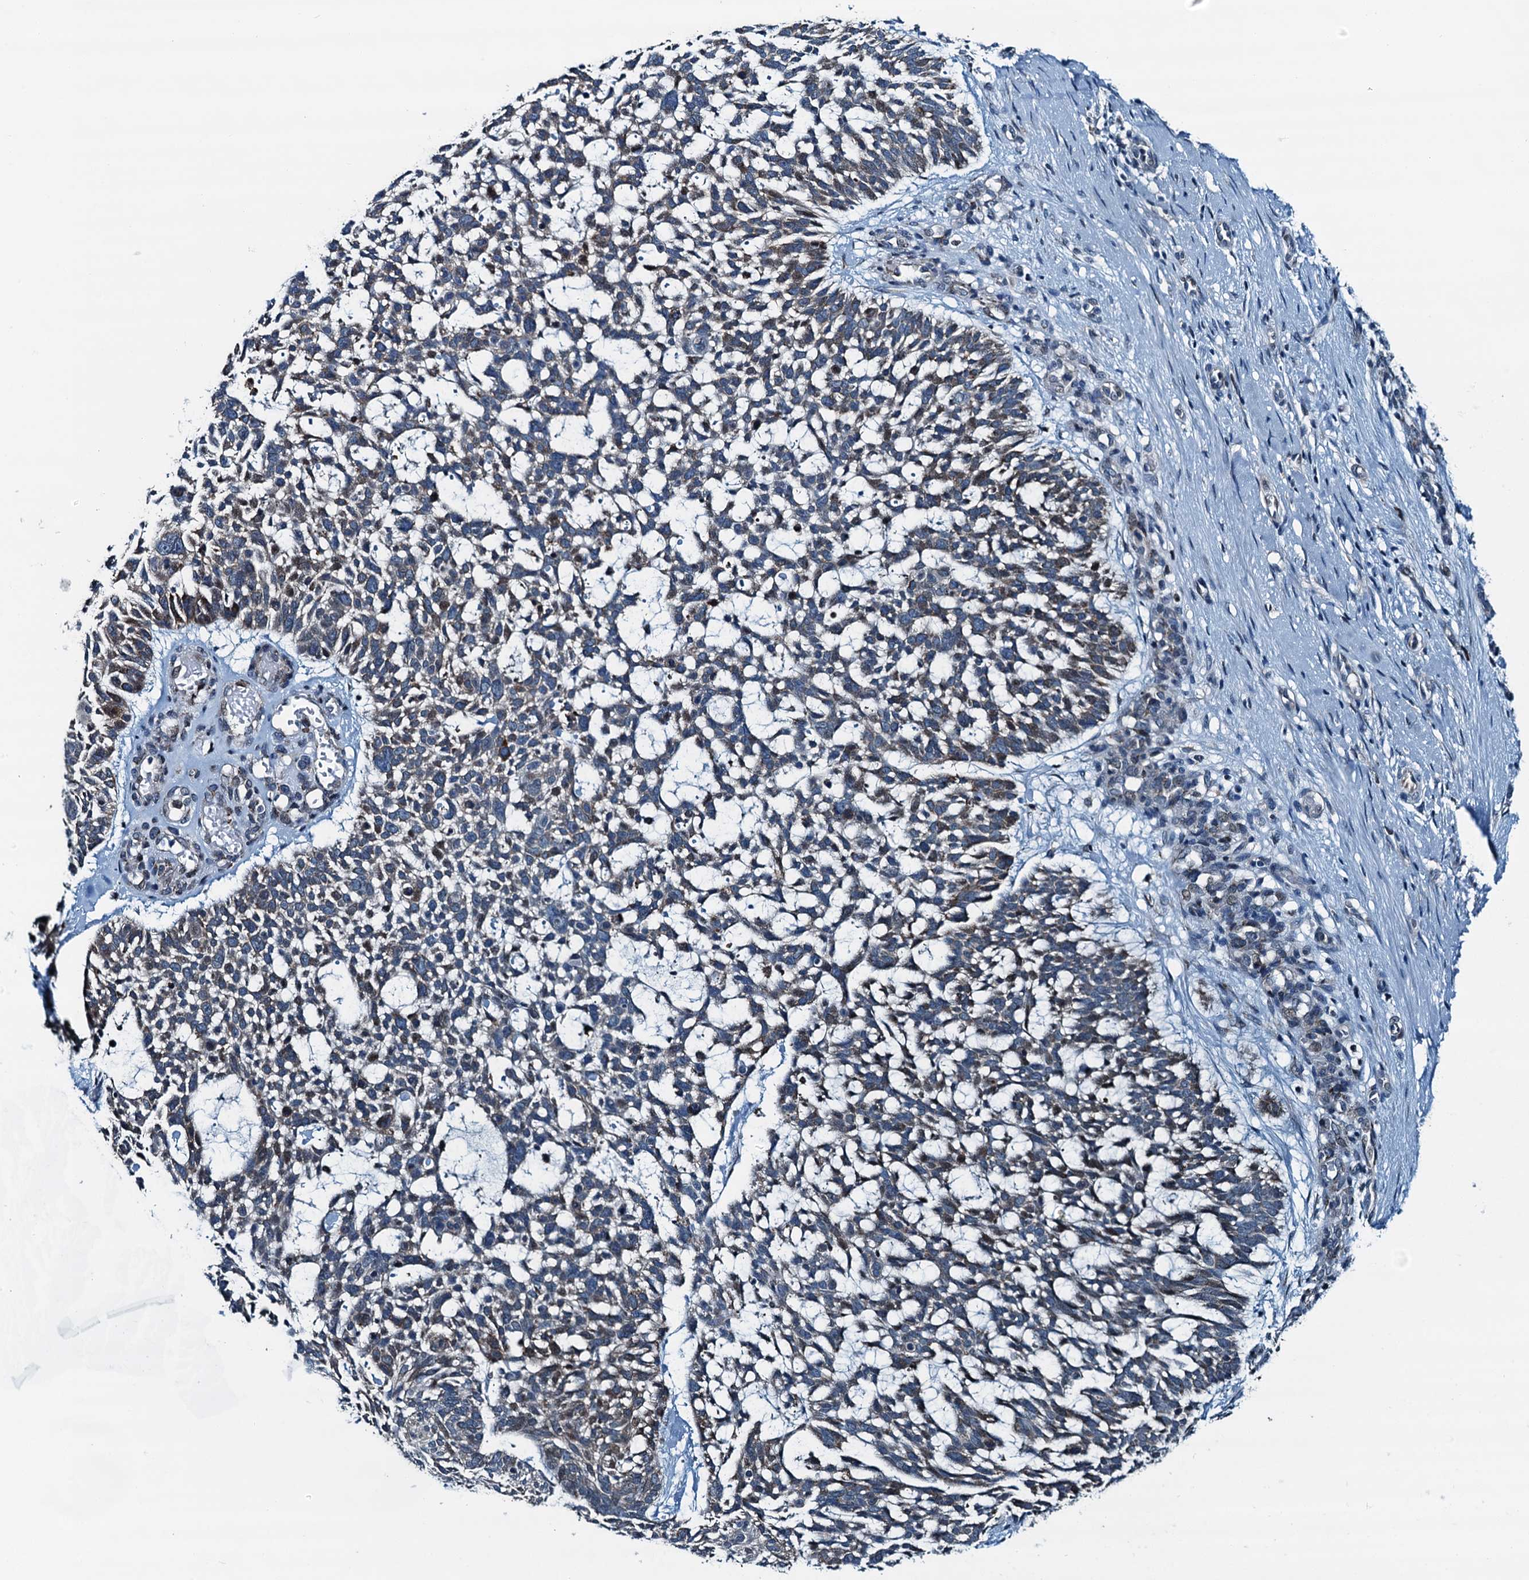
{"staining": {"intensity": "moderate", "quantity": "<25%", "location": "cytoplasmic/membranous,nuclear"}, "tissue": "skin cancer", "cell_type": "Tumor cells", "image_type": "cancer", "snomed": [{"axis": "morphology", "description": "Basal cell carcinoma"}, {"axis": "topography", "description": "Skin"}], "caption": "DAB (3,3'-diaminobenzidine) immunohistochemical staining of human skin basal cell carcinoma demonstrates moderate cytoplasmic/membranous and nuclear protein expression in approximately <25% of tumor cells.", "gene": "TAMALIN", "patient": {"sex": "male", "age": 88}}